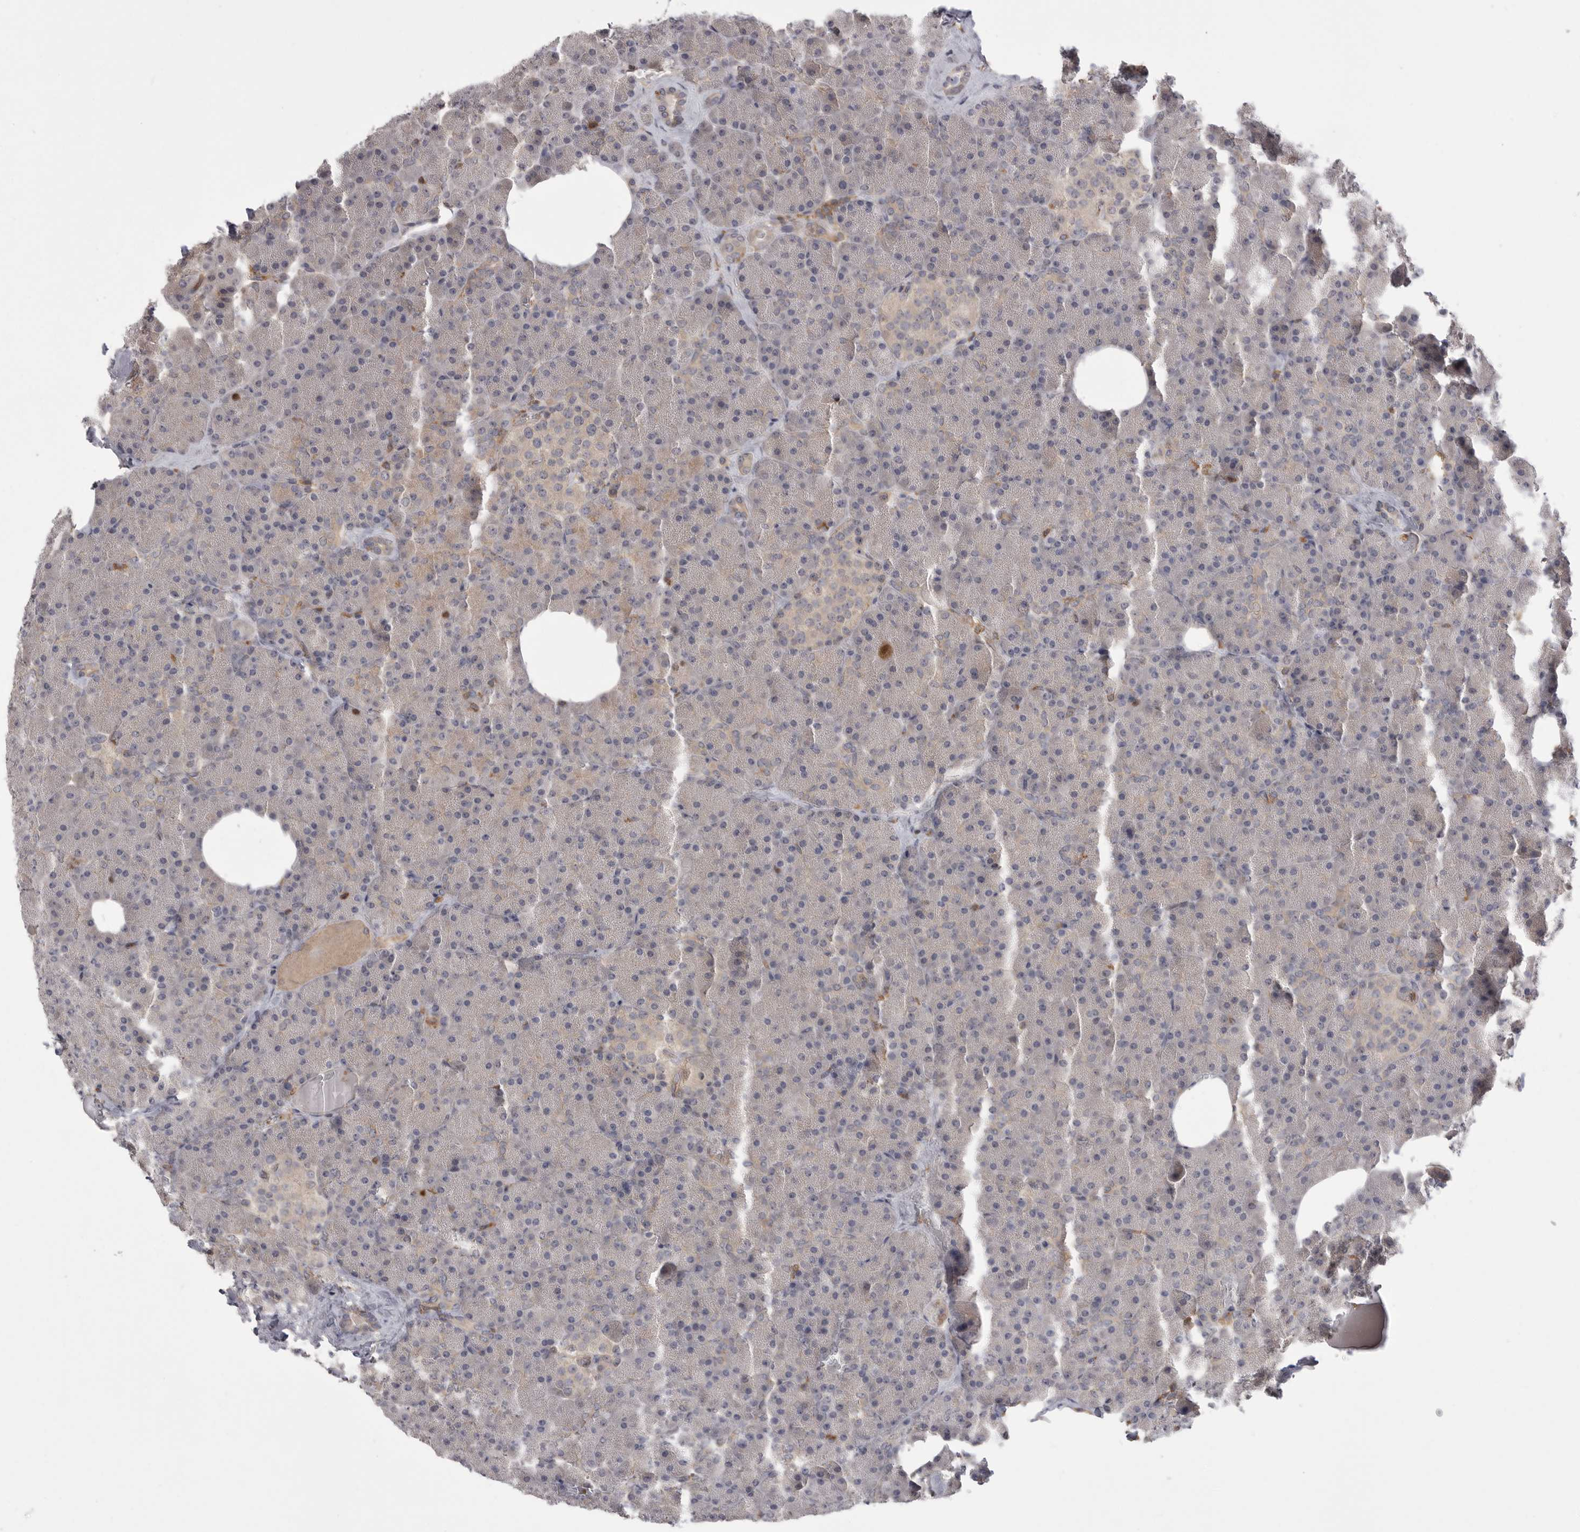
{"staining": {"intensity": "moderate", "quantity": "<25%", "location": "cytoplasmic/membranous"}, "tissue": "pancreas", "cell_type": "Exocrine glandular cells", "image_type": "normal", "snomed": [{"axis": "morphology", "description": "Normal tissue, NOS"}, {"axis": "morphology", "description": "Carcinoid, malignant, NOS"}, {"axis": "topography", "description": "Pancreas"}], "caption": "An image showing moderate cytoplasmic/membranous staining in approximately <25% of exocrine glandular cells in benign pancreas, as visualized by brown immunohistochemical staining.", "gene": "TOP2A", "patient": {"sex": "female", "age": 35}}